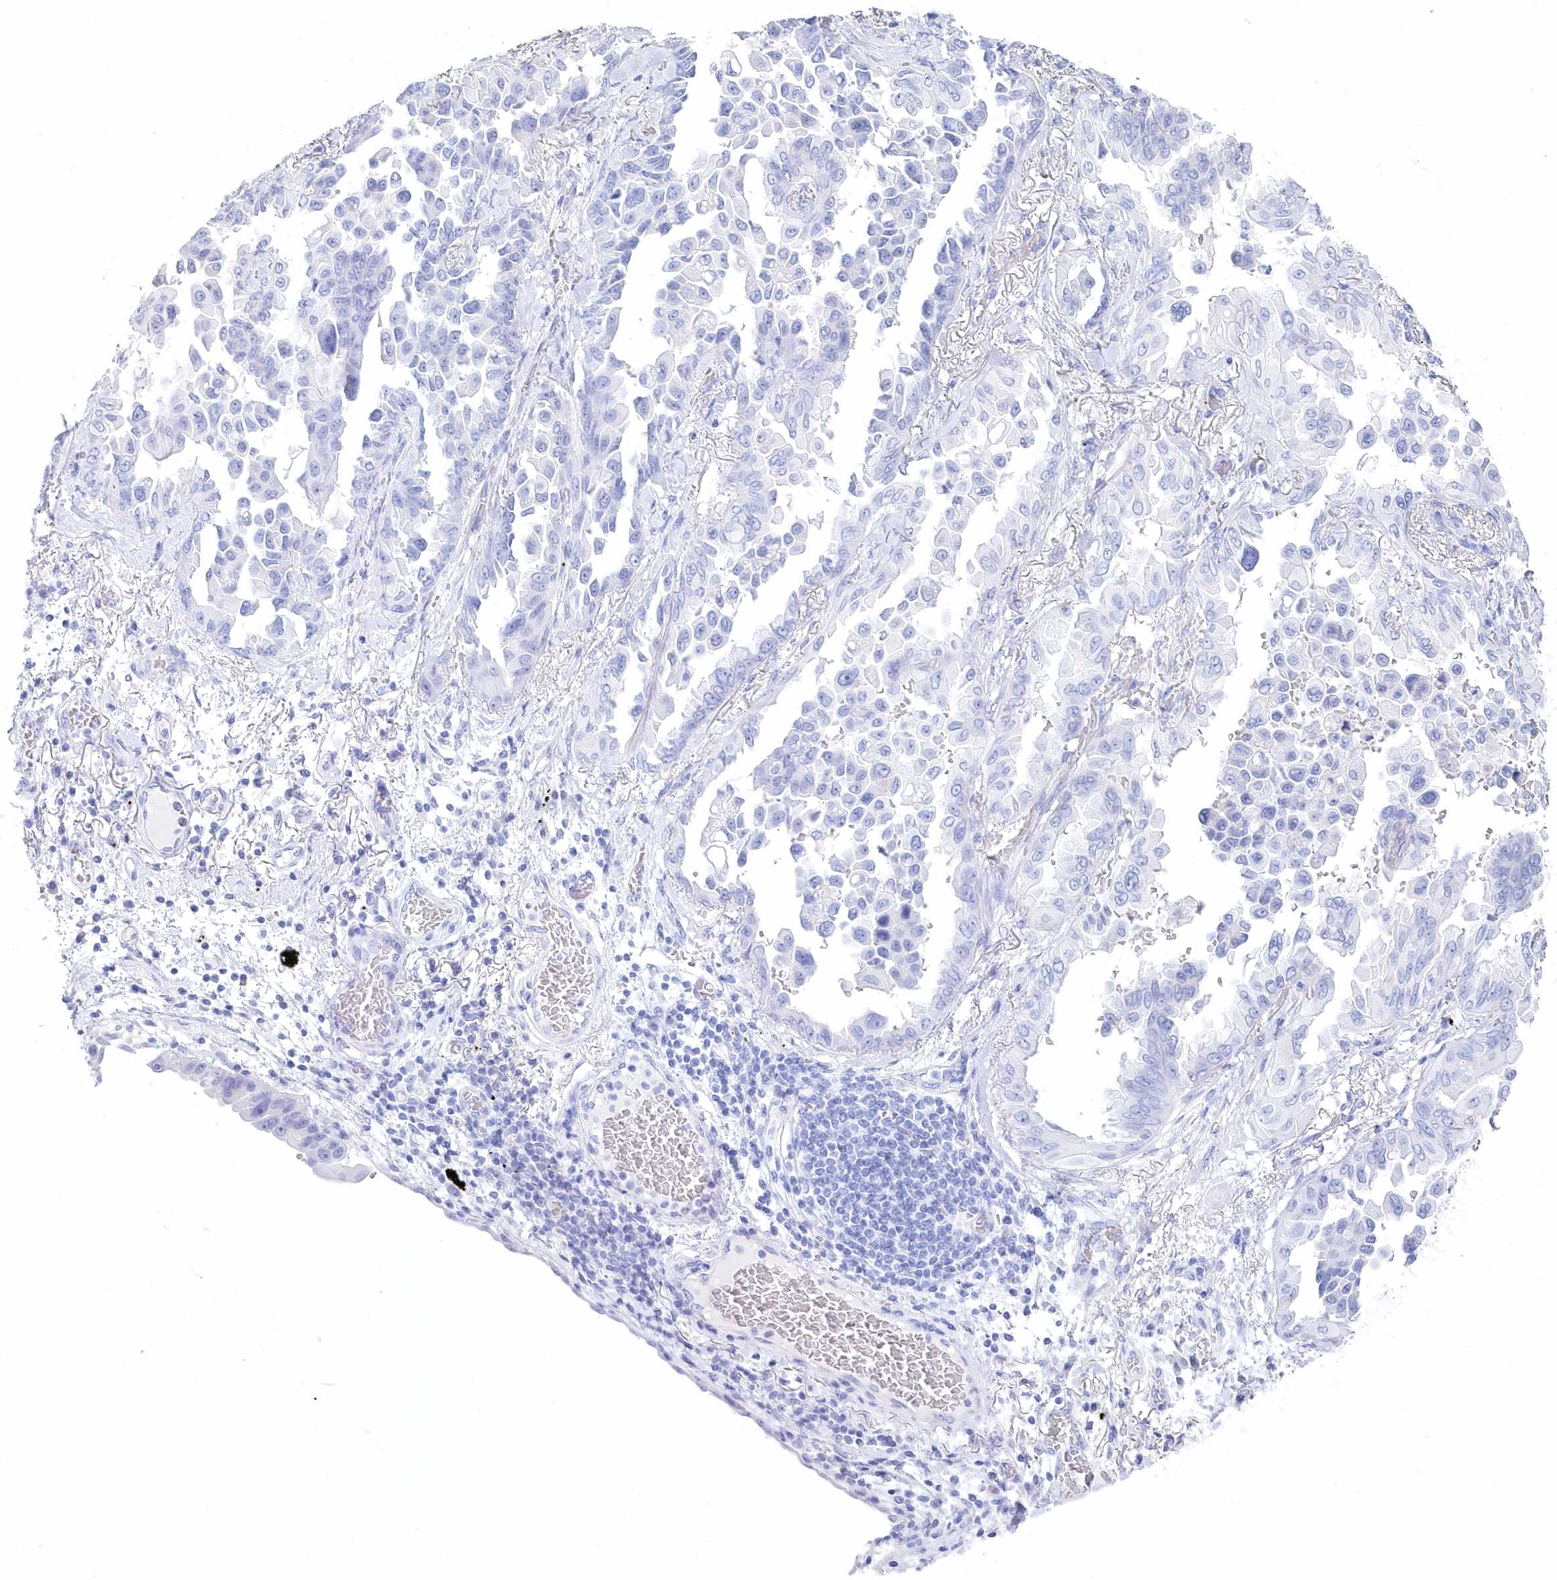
{"staining": {"intensity": "negative", "quantity": "none", "location": "none"}, "tissue": "lung cancer", "cell_type": "Tumor cells", "image_type": "cancer", "snomed": [{"axis": "morphology", "description": "Adenocarcinoma, NOS"}, {"axis": "topography", "description": "Lung"}], "caption": "High magnification brightfield microscopy of lung cancer stained with DAB (3,3'-diaminobenzidine) (brown) and counterstained with hematoxylin (blue): tumor cells show no significant positivity.", "gene": "CSNK1G2", "patient": {"sex": "female", "age": 67}}